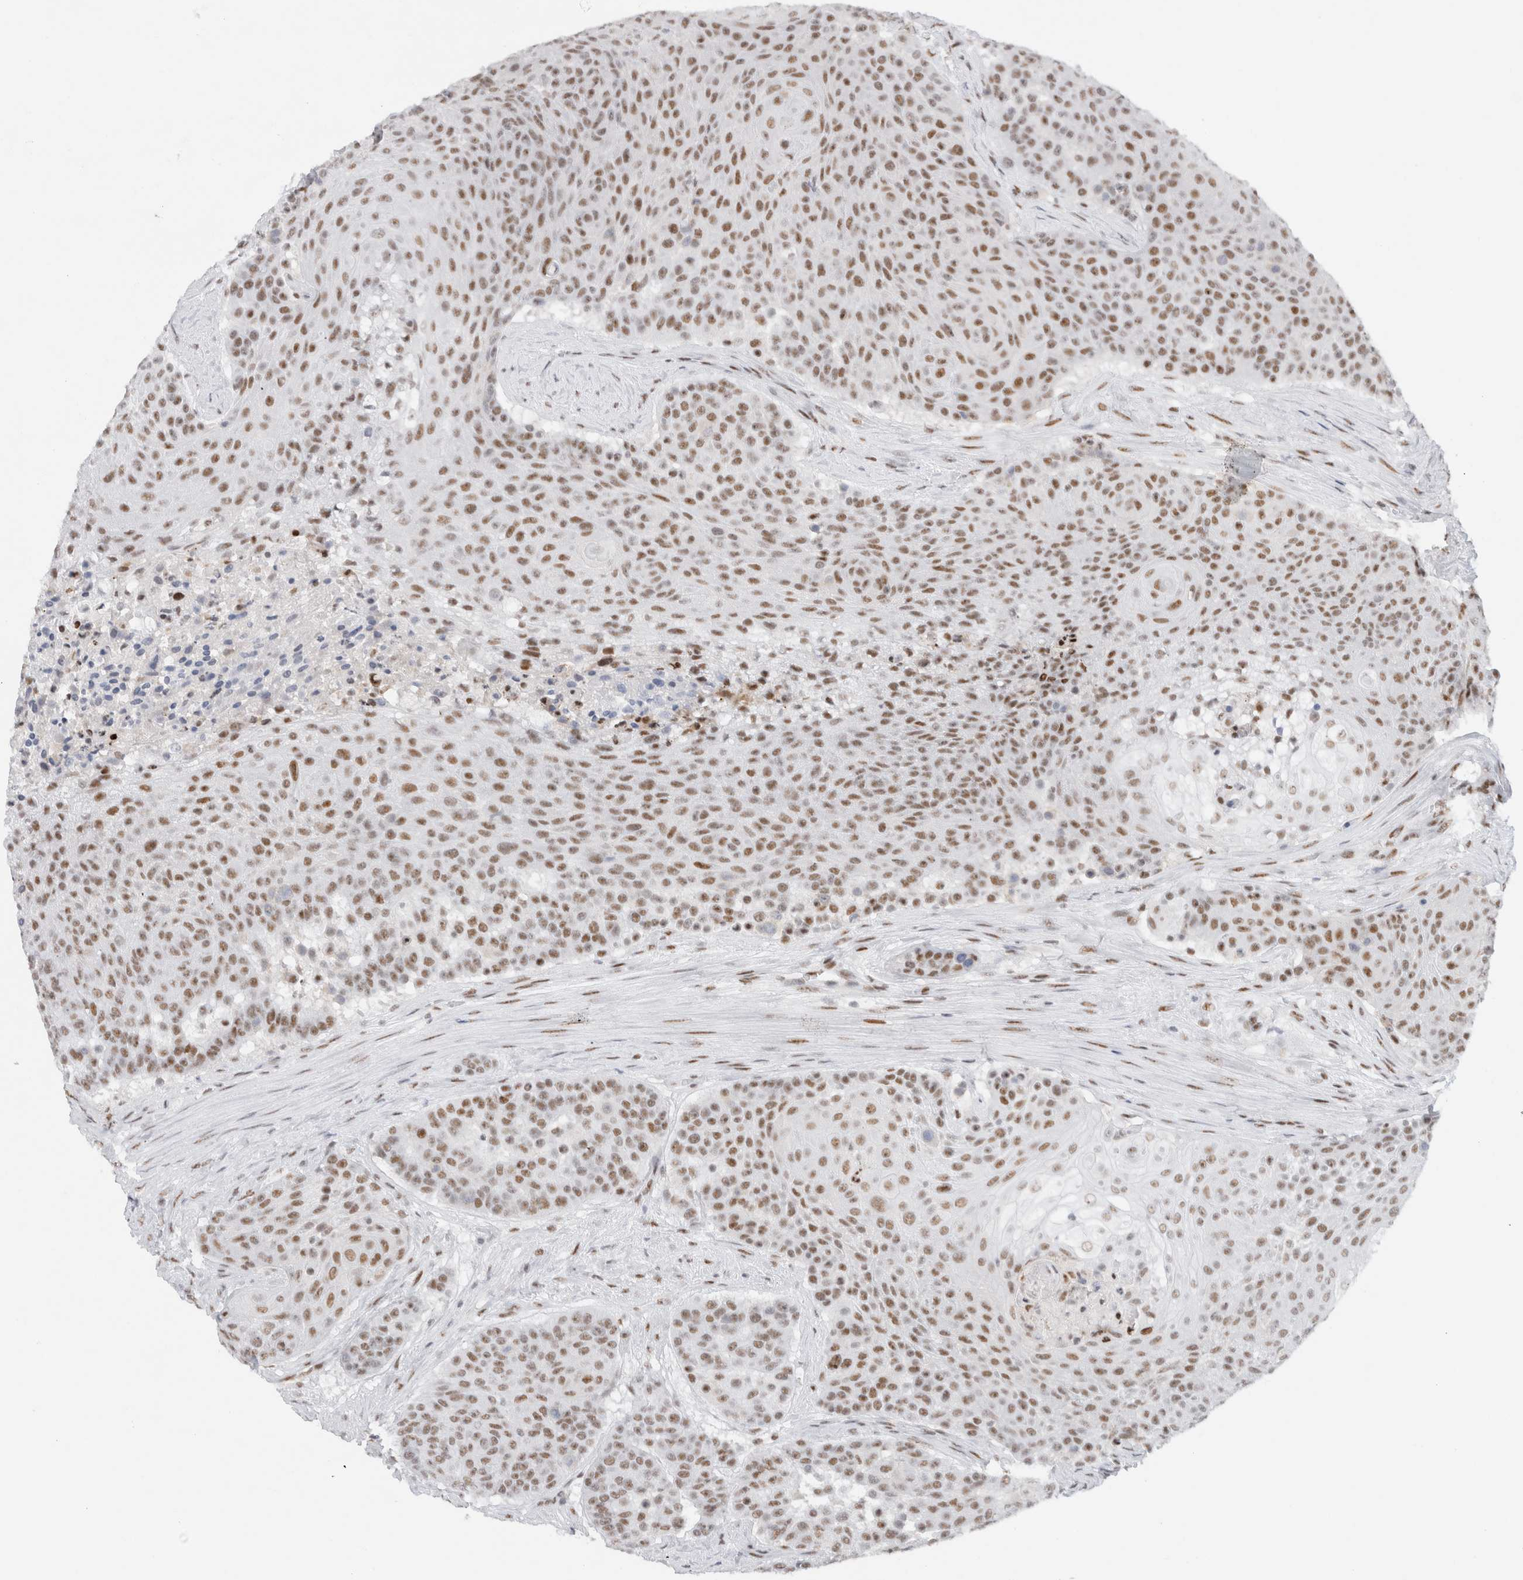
{"staining": {"intensity": "moderate", "quantity": ">75%", "location": "nuclear"}, "tissue": "urothelial cancer", "cell_type": "Tumor cells", "image_type": "cancer", "snomed": [{"axis": "morphology", "description": "Urothelial carcinoma, High grade"}, {"axis": "topography", "description": "Urinary bladder"}], "caption": "Immunohistochemistry (DAB) staining of urothelial carcinoma (high-grade) displays moderate nuclear protein expression in approximately >75% of tumor cells.", "gene": "COPS7A", "patient": {"sex": "female", "age": 63}}